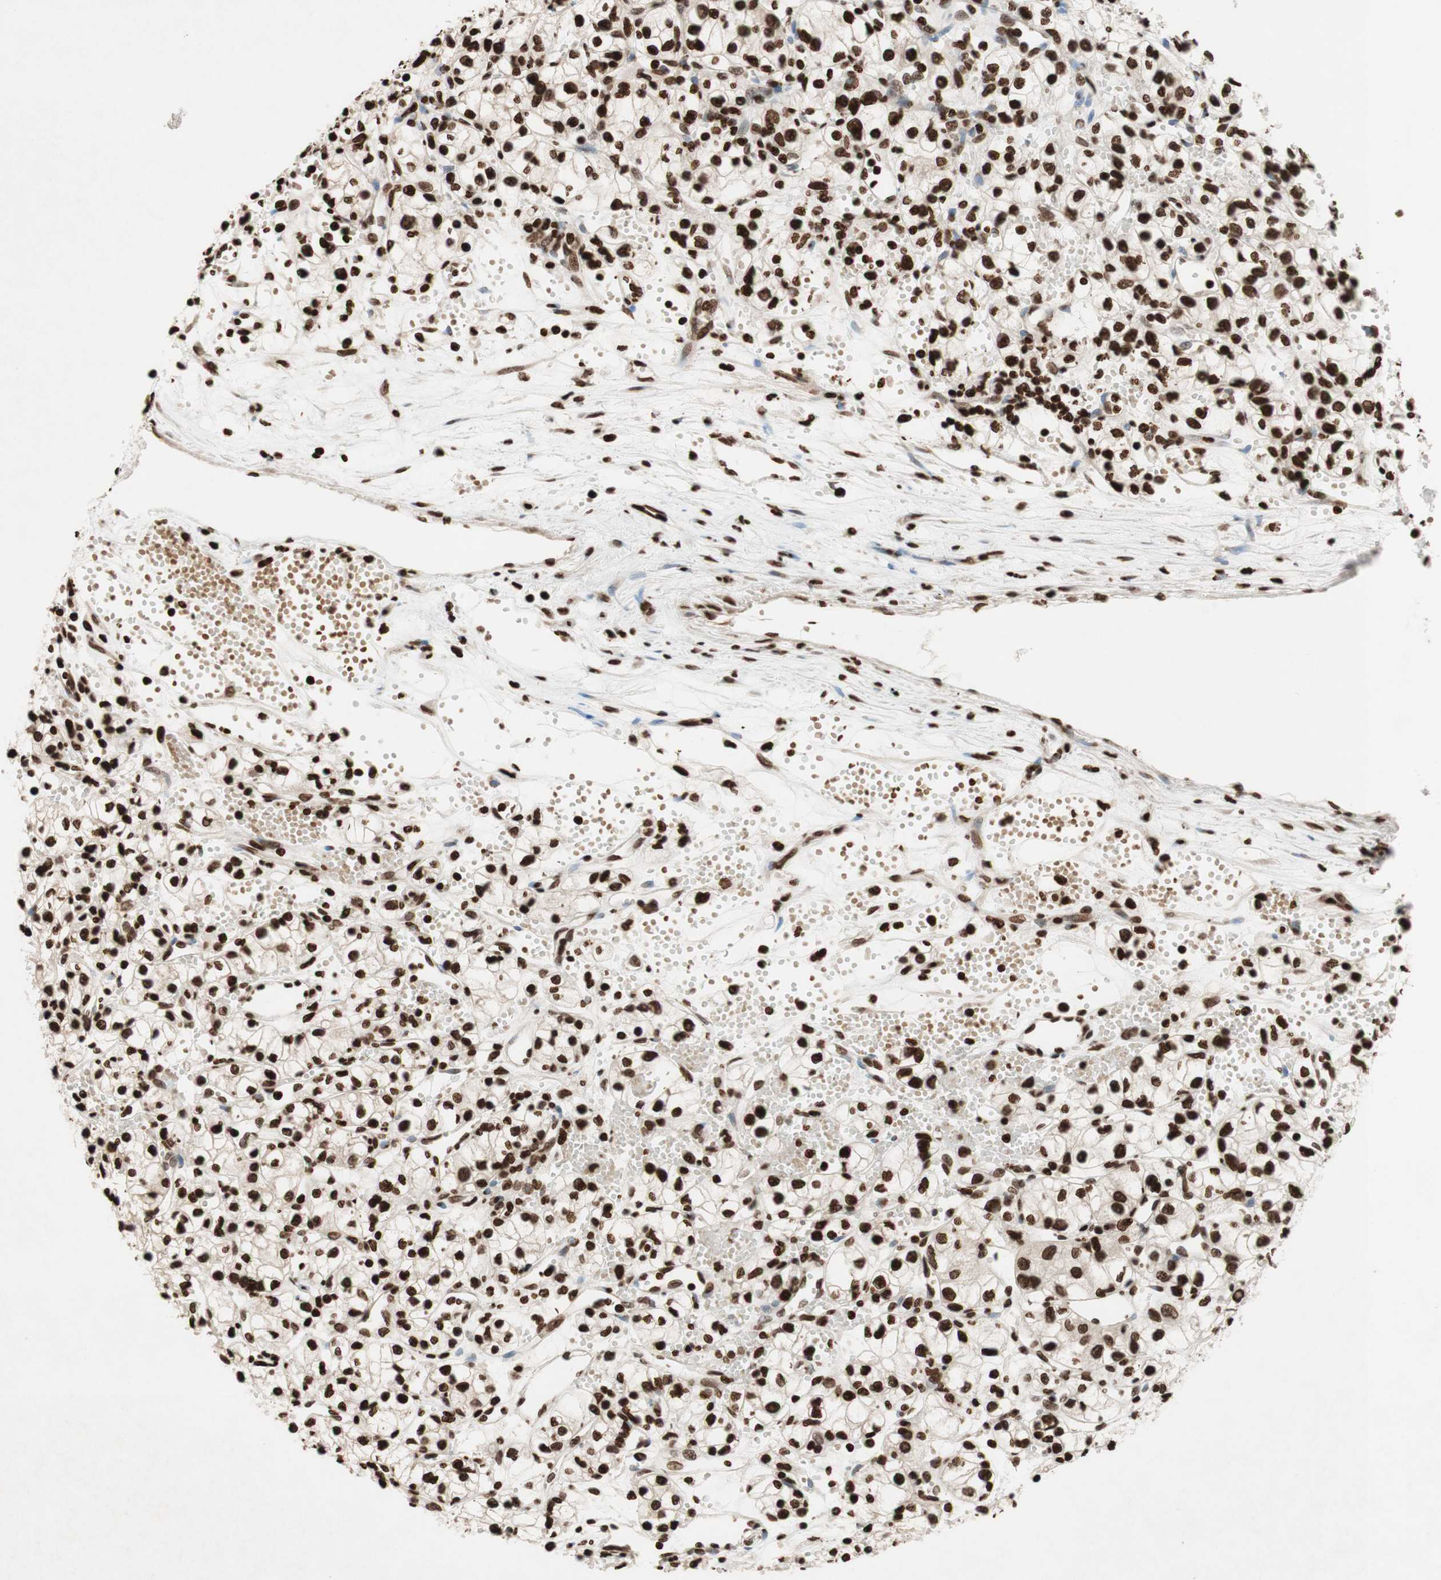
{"staining": {"intensity": "strong", "quantity": ">75%", "location": "nuclear"}, "tissue": "renal cancer", "cell_type": "Tumor cells", "image_type": "cancer", "snomed": [{"axis": "morphology", "description": "Normal tissue, NOS"}, {"axis": "morphology", "description": "Adenocarcinoma, NOS"}, {"axis": "topography", "description": "Kidney"}], "caption": "Immunohistochemical staining of renal adenocarcinoma demonstrates high levels of strong nuclear protein staining in about >75% of tumor cells. The protein is shown in brown color, while the nuclei are stained blue.", "gene": "NCOA3", "patient": {"sex": "male", "age": 59}}